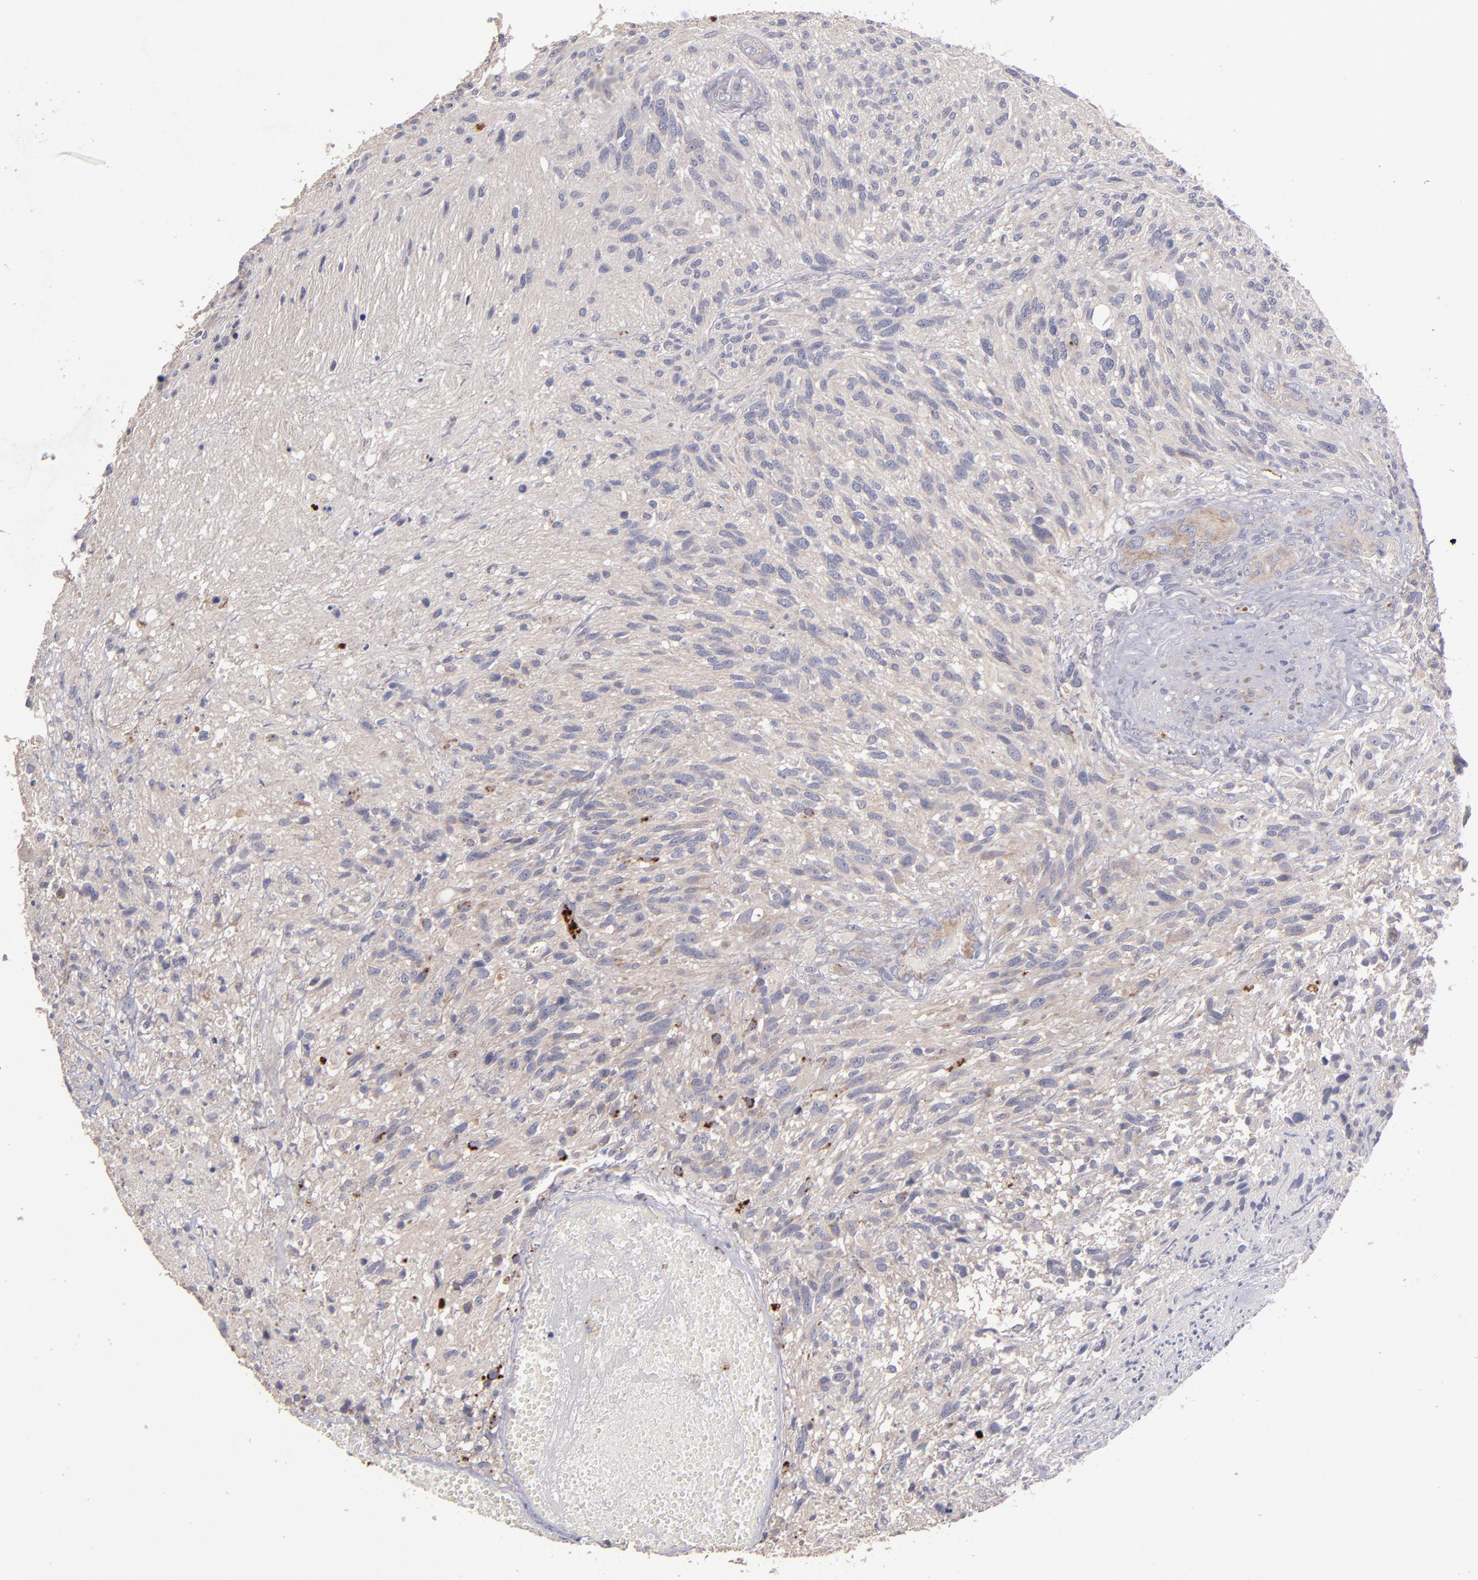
{"staining": {"intensity": "negative", "quantity": "none", "location": "none"}, "tissue": "glioma", "cell_type": "Tumor cells", "image_type": "cancer", "snomed": [{"axis": "morphology", "description": "Normal tissue, NOS"}, {"axis": "morphology", "description": "Glioma, malignant, High grade"}, {"axis": "topography", "description": "Cerebral cortex"}], "caption": "Human glioma stained for a protein using IHC reveals no positivity in tumor cells.", "gene": "MAGEE1", "patient": {"sex": "male", "age": 75}}